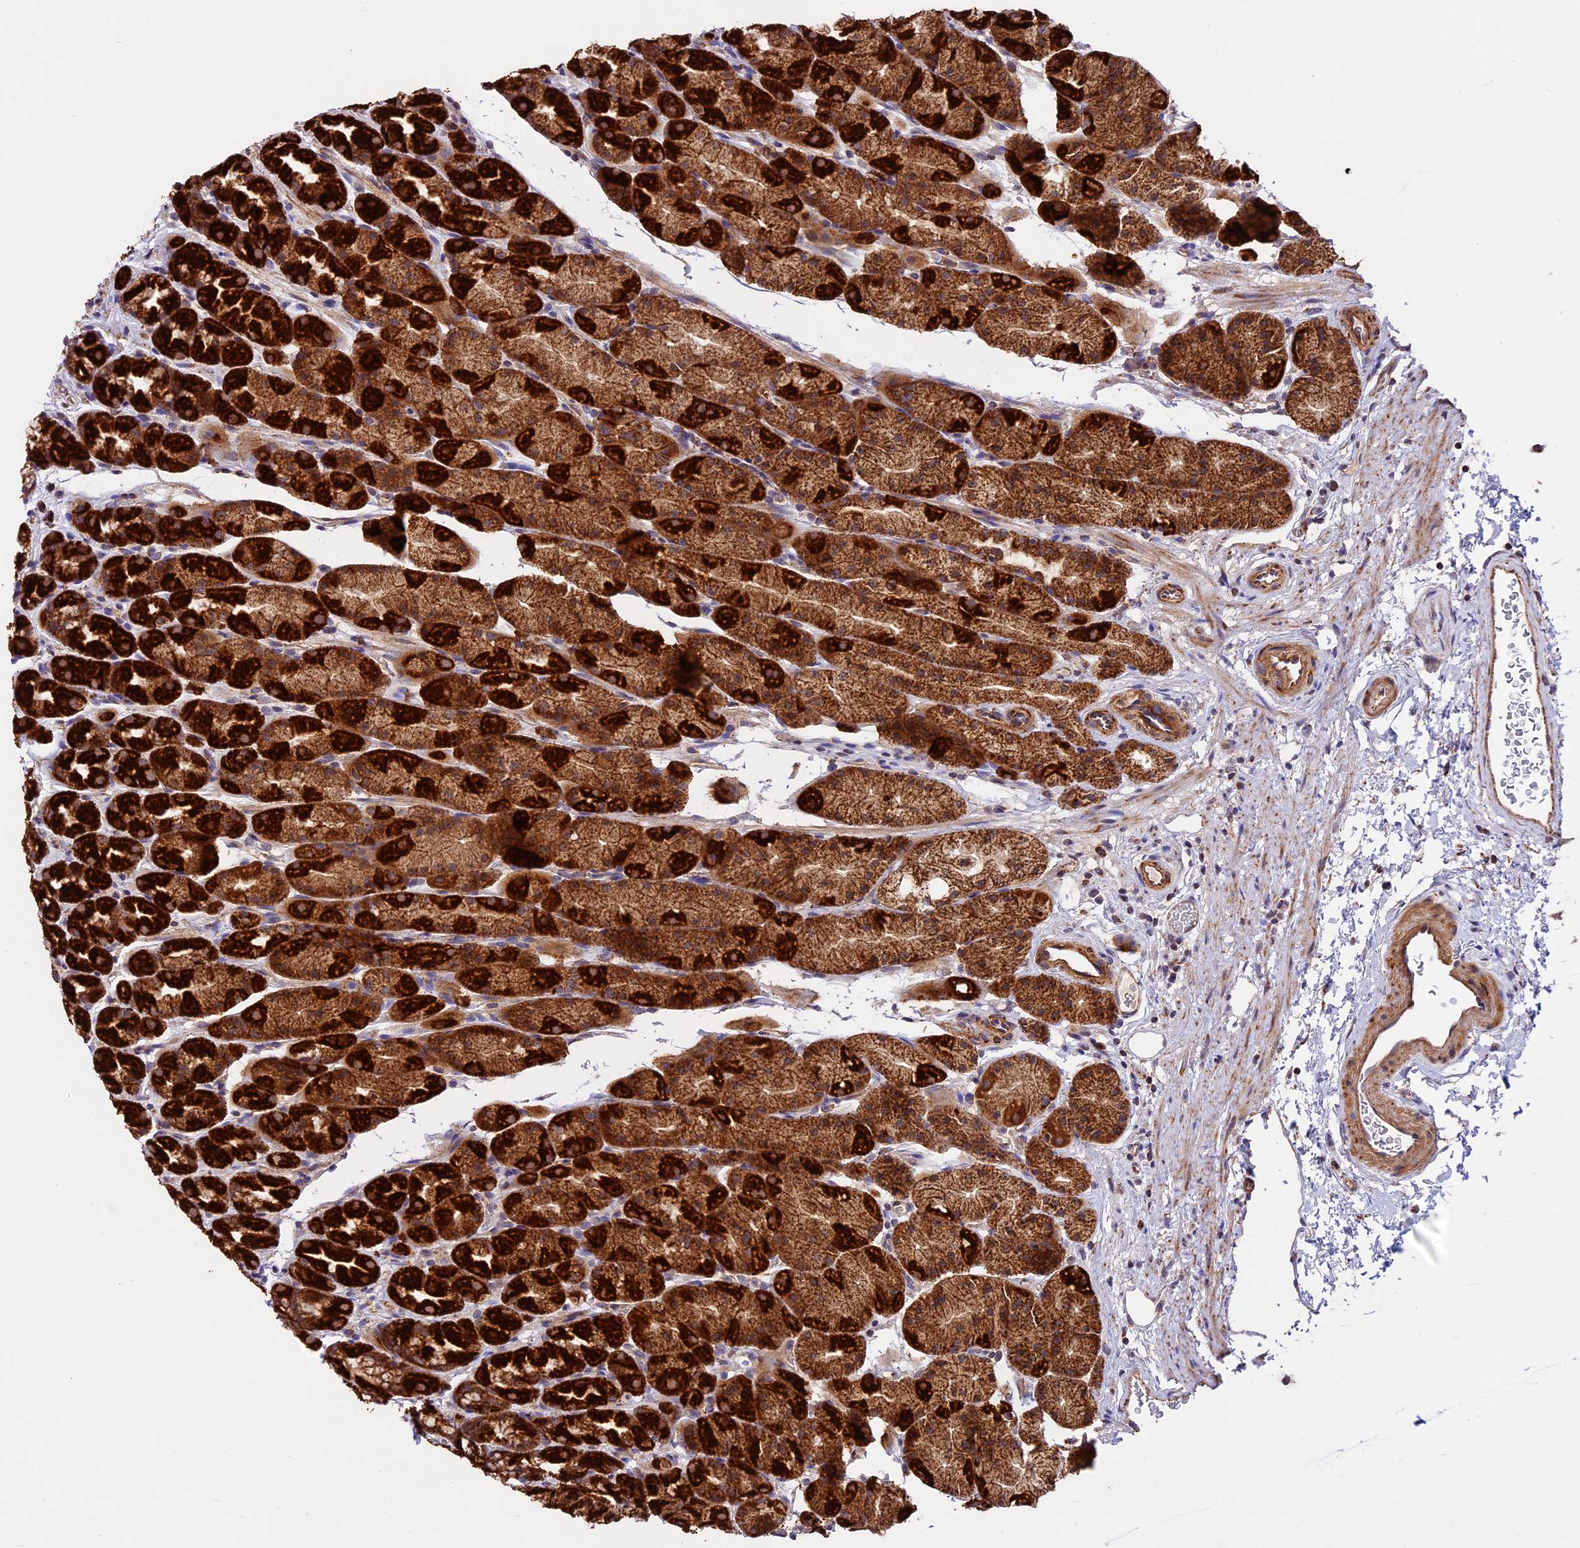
{"staining": {"intensity": "strong", "quantity": ">75%", "location": "cytoplasmic/membranous"}, "tissue": "stomach", "cell_type": "Glandular cells", "image_type": "normal", "snomed": [{"axis": "morphology", "description": "Normal tissue, NOS"}, {"axis": "topography", "description": "Stomach, upper"}, {"axis": "topography", "description": "Stomach"}], "caption": "Protein staining exhibits strong cytoplasmic/membranous staining in about >75% of glandular cells in unremarkable stomach.", "gene": "NDUFA8", "patient": {"sex": "male", "age": 47}}